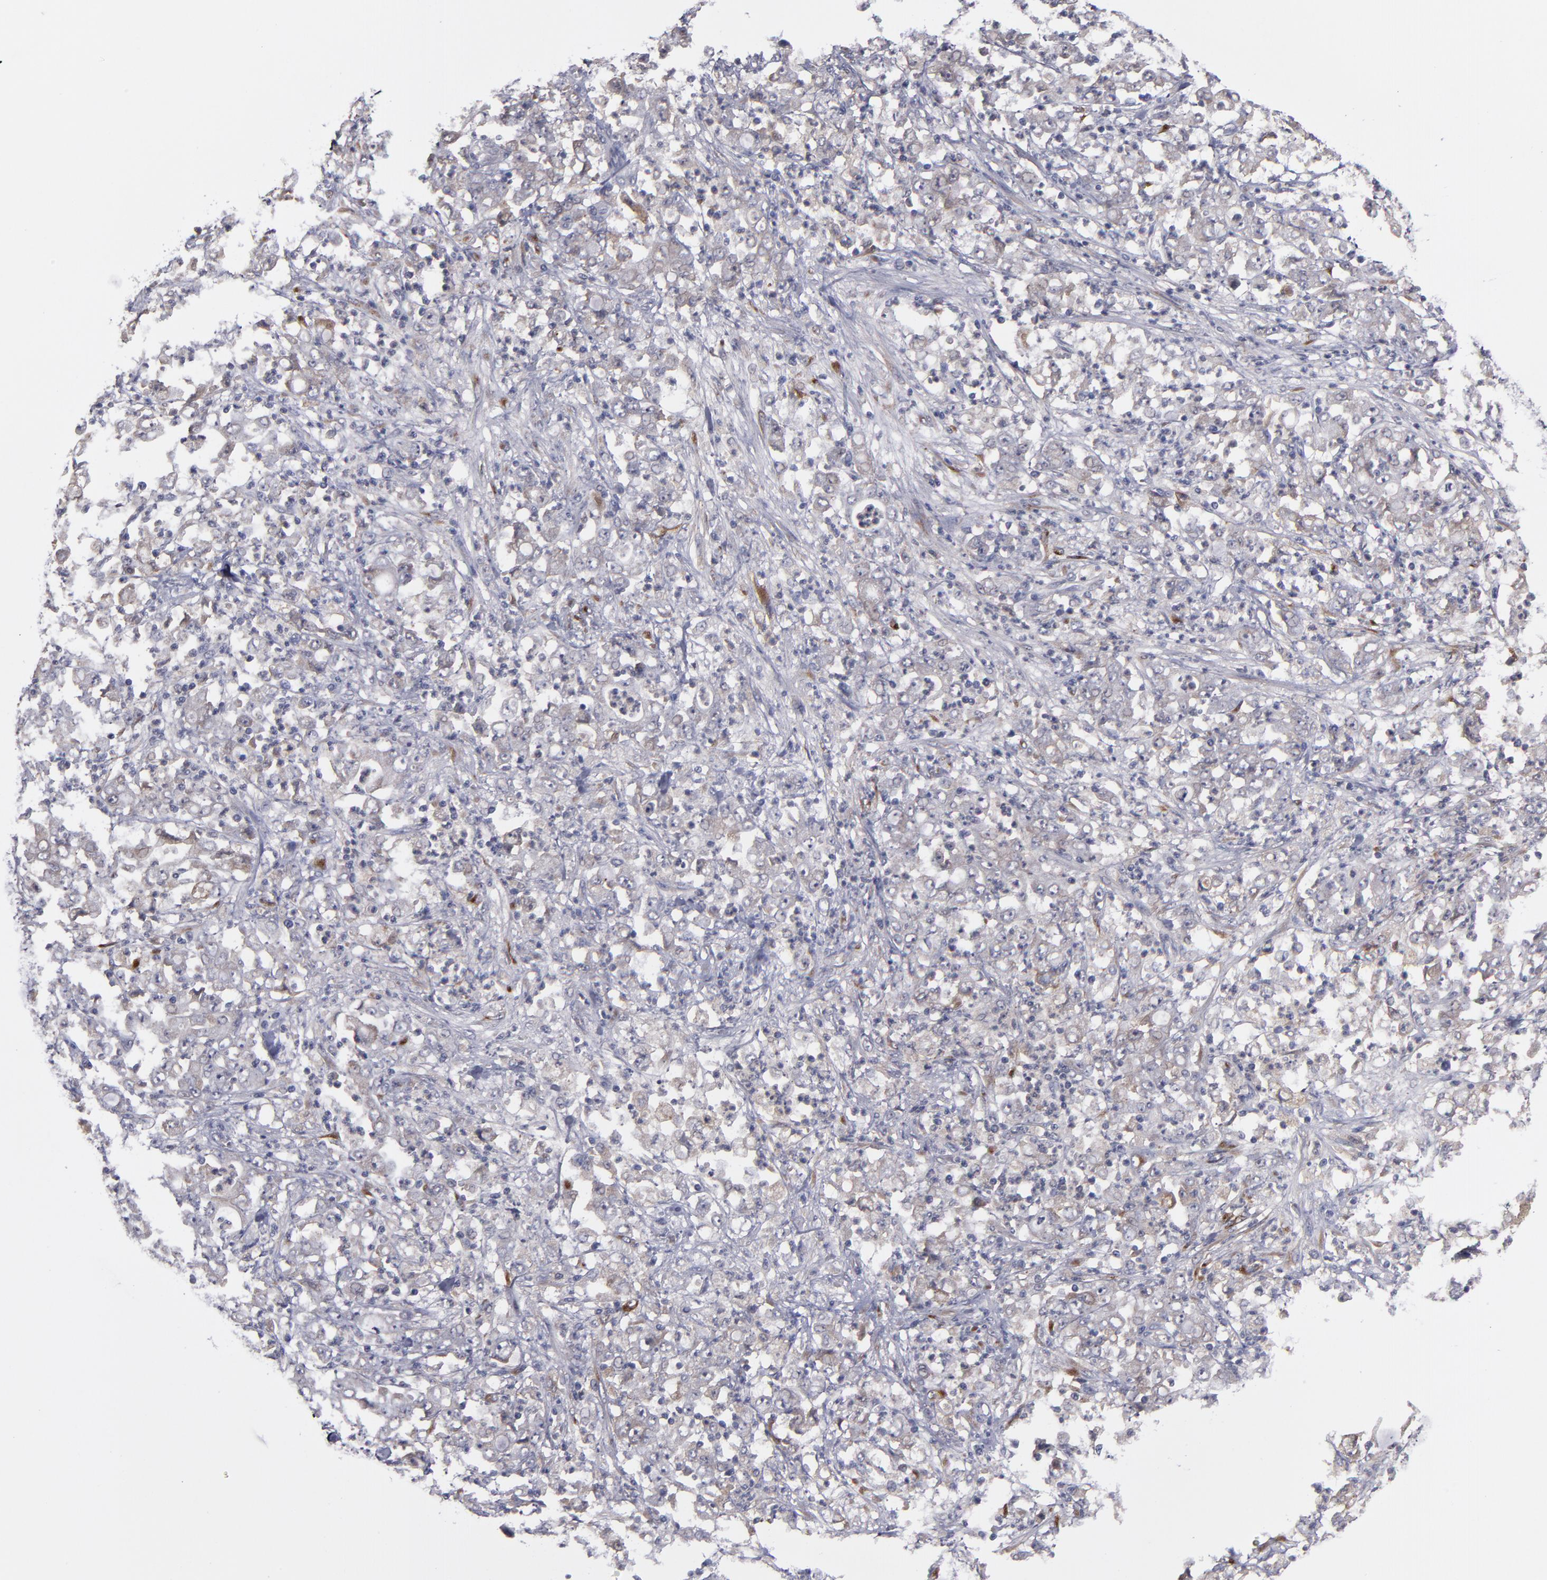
{"staining": {"intensity": "weak", "quantity": ">75%", "location": "cytoplasmic/membranous"}, "tissue": "stomach cancer", "cell_type": "Tumor cells", "image_type": "cancer", "snomed": [{"axis": "morphology", "description": "Adenocarcinoma, NOS"}, {"axis": "topography", "description": "Stomach, lower"}], "caption": "A brown stain labels weak cytoplasmic/membranous positivity of a protein in adenocarcinoma (stomach) tumor cells. The staining was performed using DAB, with brown indicating positive protein expression. Nuclei are stained blue with hematoxylin.", "gene": "MMP11", "patient": {"sex": "female", "age": 71}}